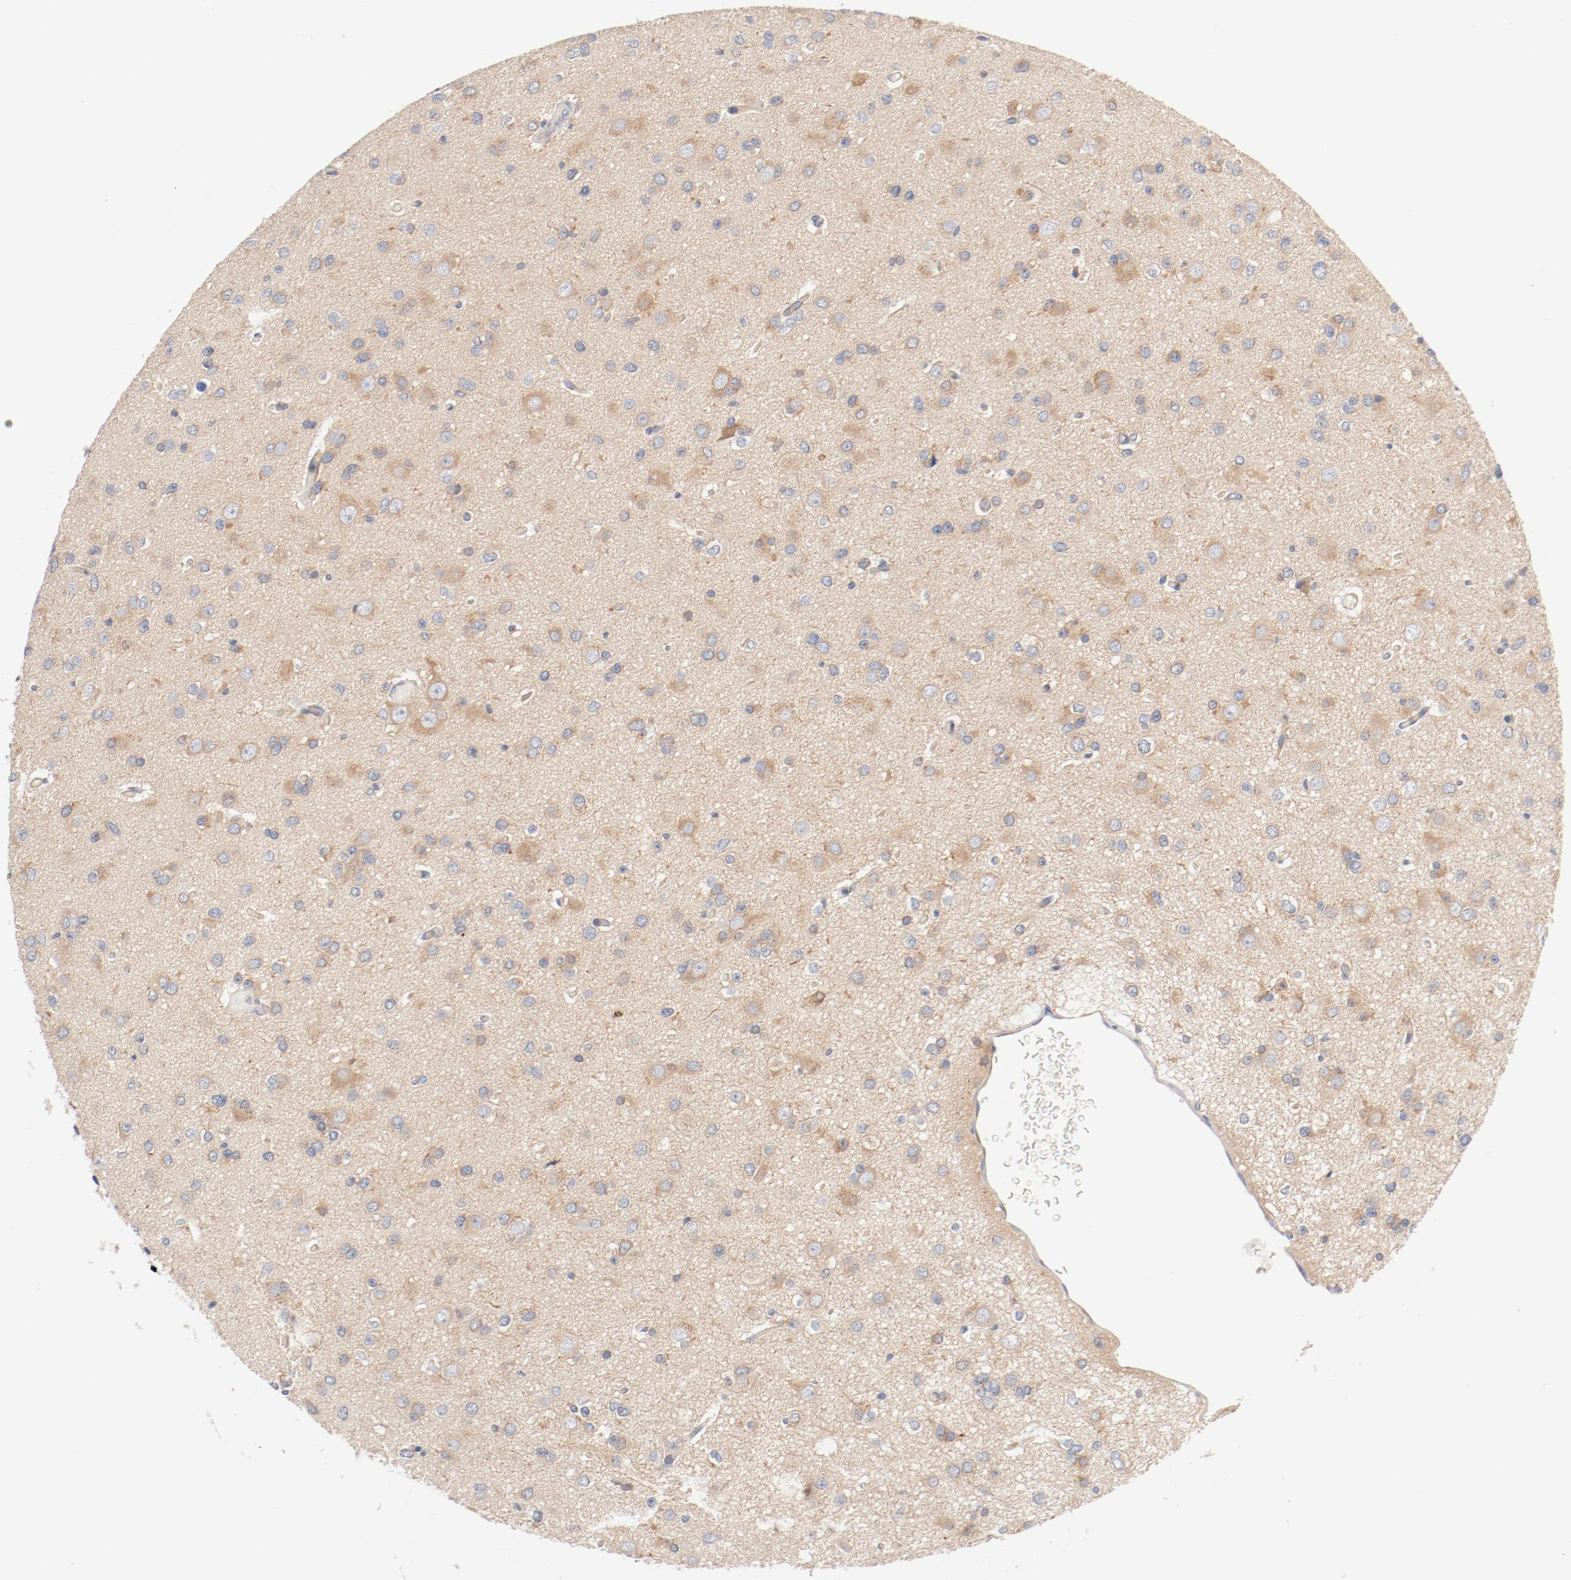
{"staining": {"intensity": "moderate", "quantity": "25%-75%", "location": "cytoplasmic/membranous"}, "tissue": "glioma", "cell_type": "Tumor cells", "image_type": "cancer", "snomed": [{"axis": "morphology", "description": "Glioma, malignant, Low grade"}, {"axis": "topography", "description": "Brain"}], "caption": "Immunohistochemical staining of human glioma demonstrates moderate cytoplasmic/membranous protein positivity in approximately 25%-75% of tumor cells.", "gene": "DYNC1H1", "patient": {"sex": "male", "age": 42}}